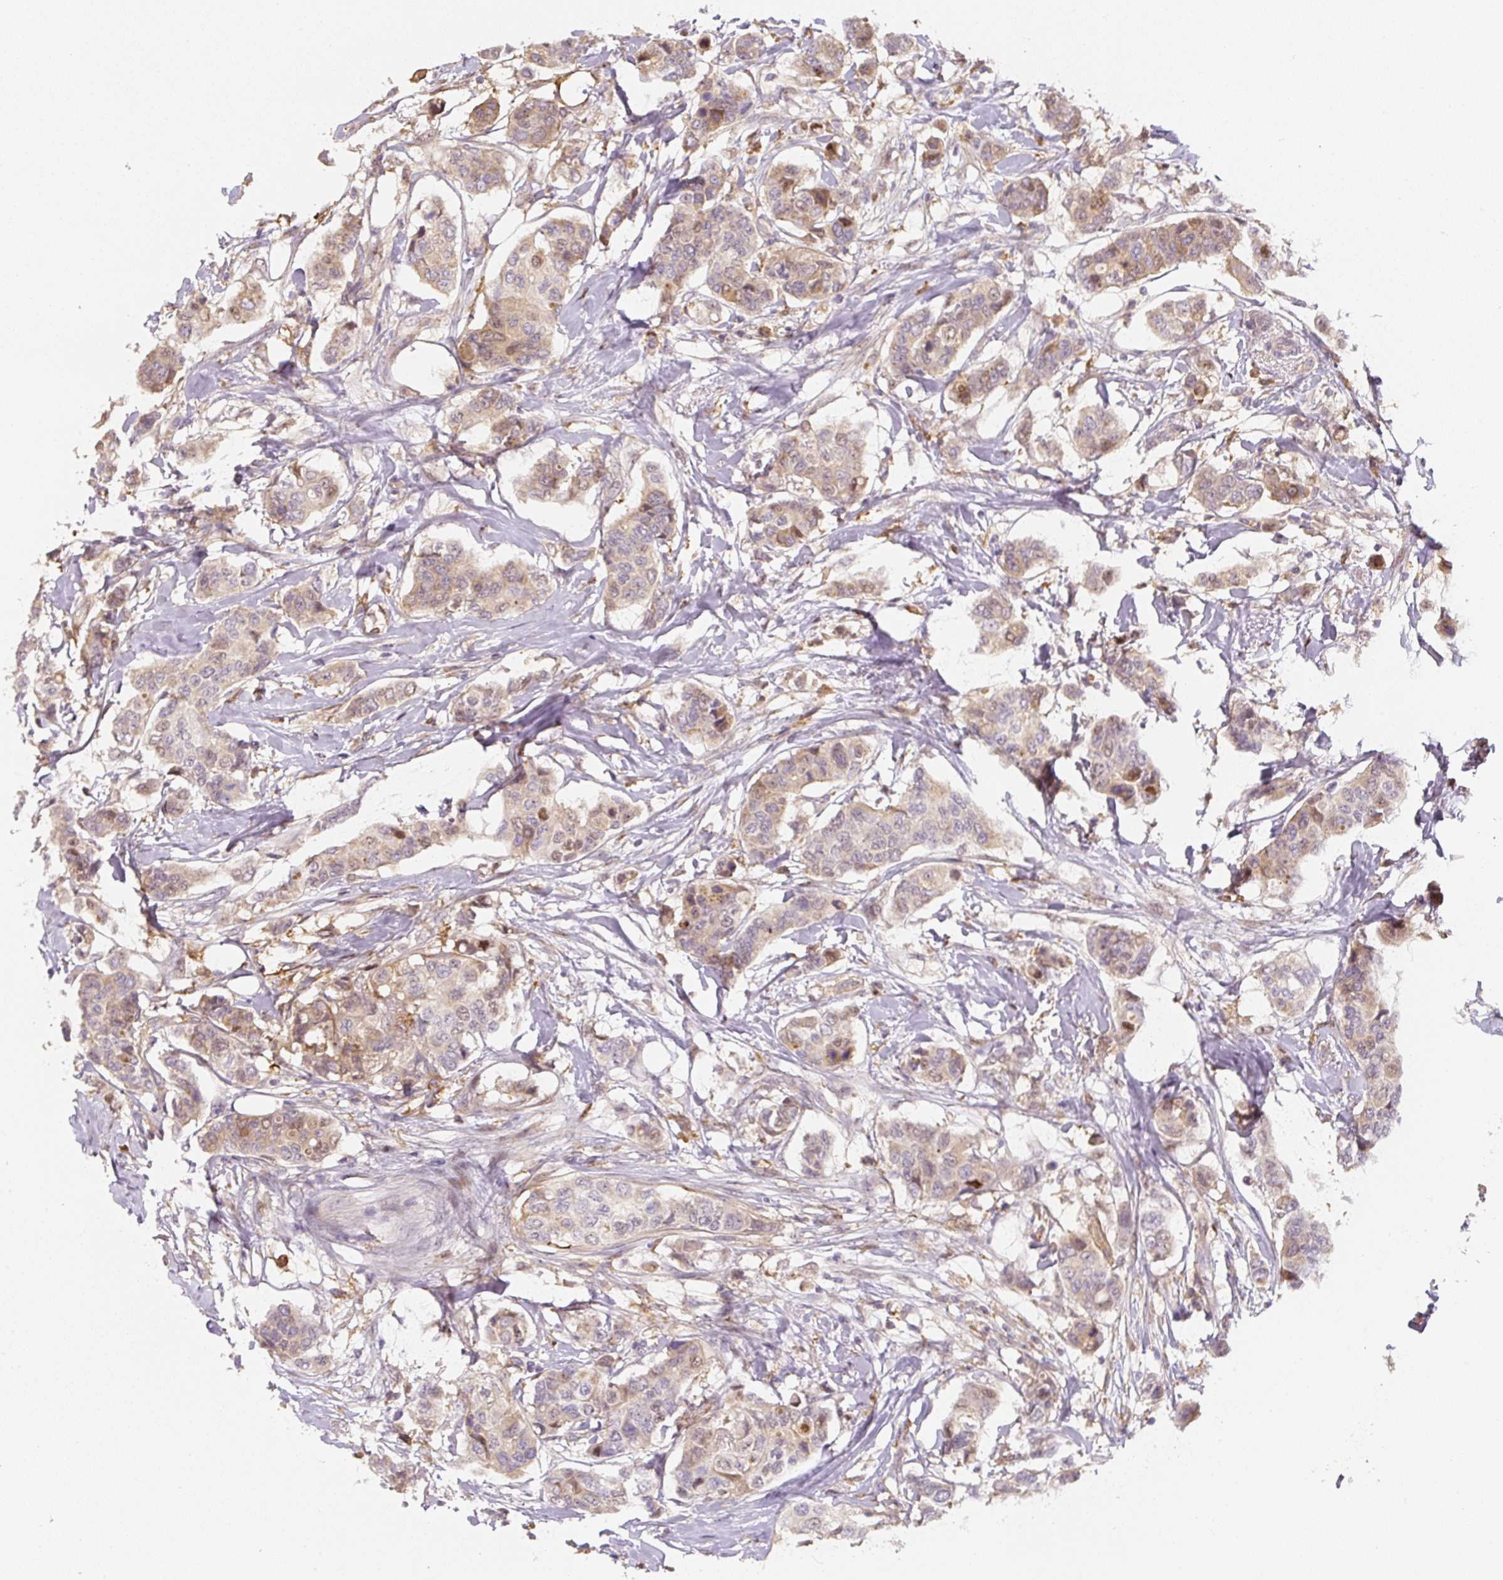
{"staining": {"intensity": "weak", "quantity": "25%-75%", "location": "cytoplasmic/membranous"}, "tissue": "breast cancer", "cell_type": "Tumor cells", "image_type": "cancer", "snomed": [{"axis": "morphology", "description": "Lobular carcinoma"}, {"axis": "topography", "description": "Breast"}], "caption": "Protein expression analysis of human breast cancer (lobular carcinoma) reveals weak cytoplasmic/membranous expression in approximately 25%-75% of tumor cells.", "gene": "PWWP3B", "patient": {"sex": "female", "age": 51}}